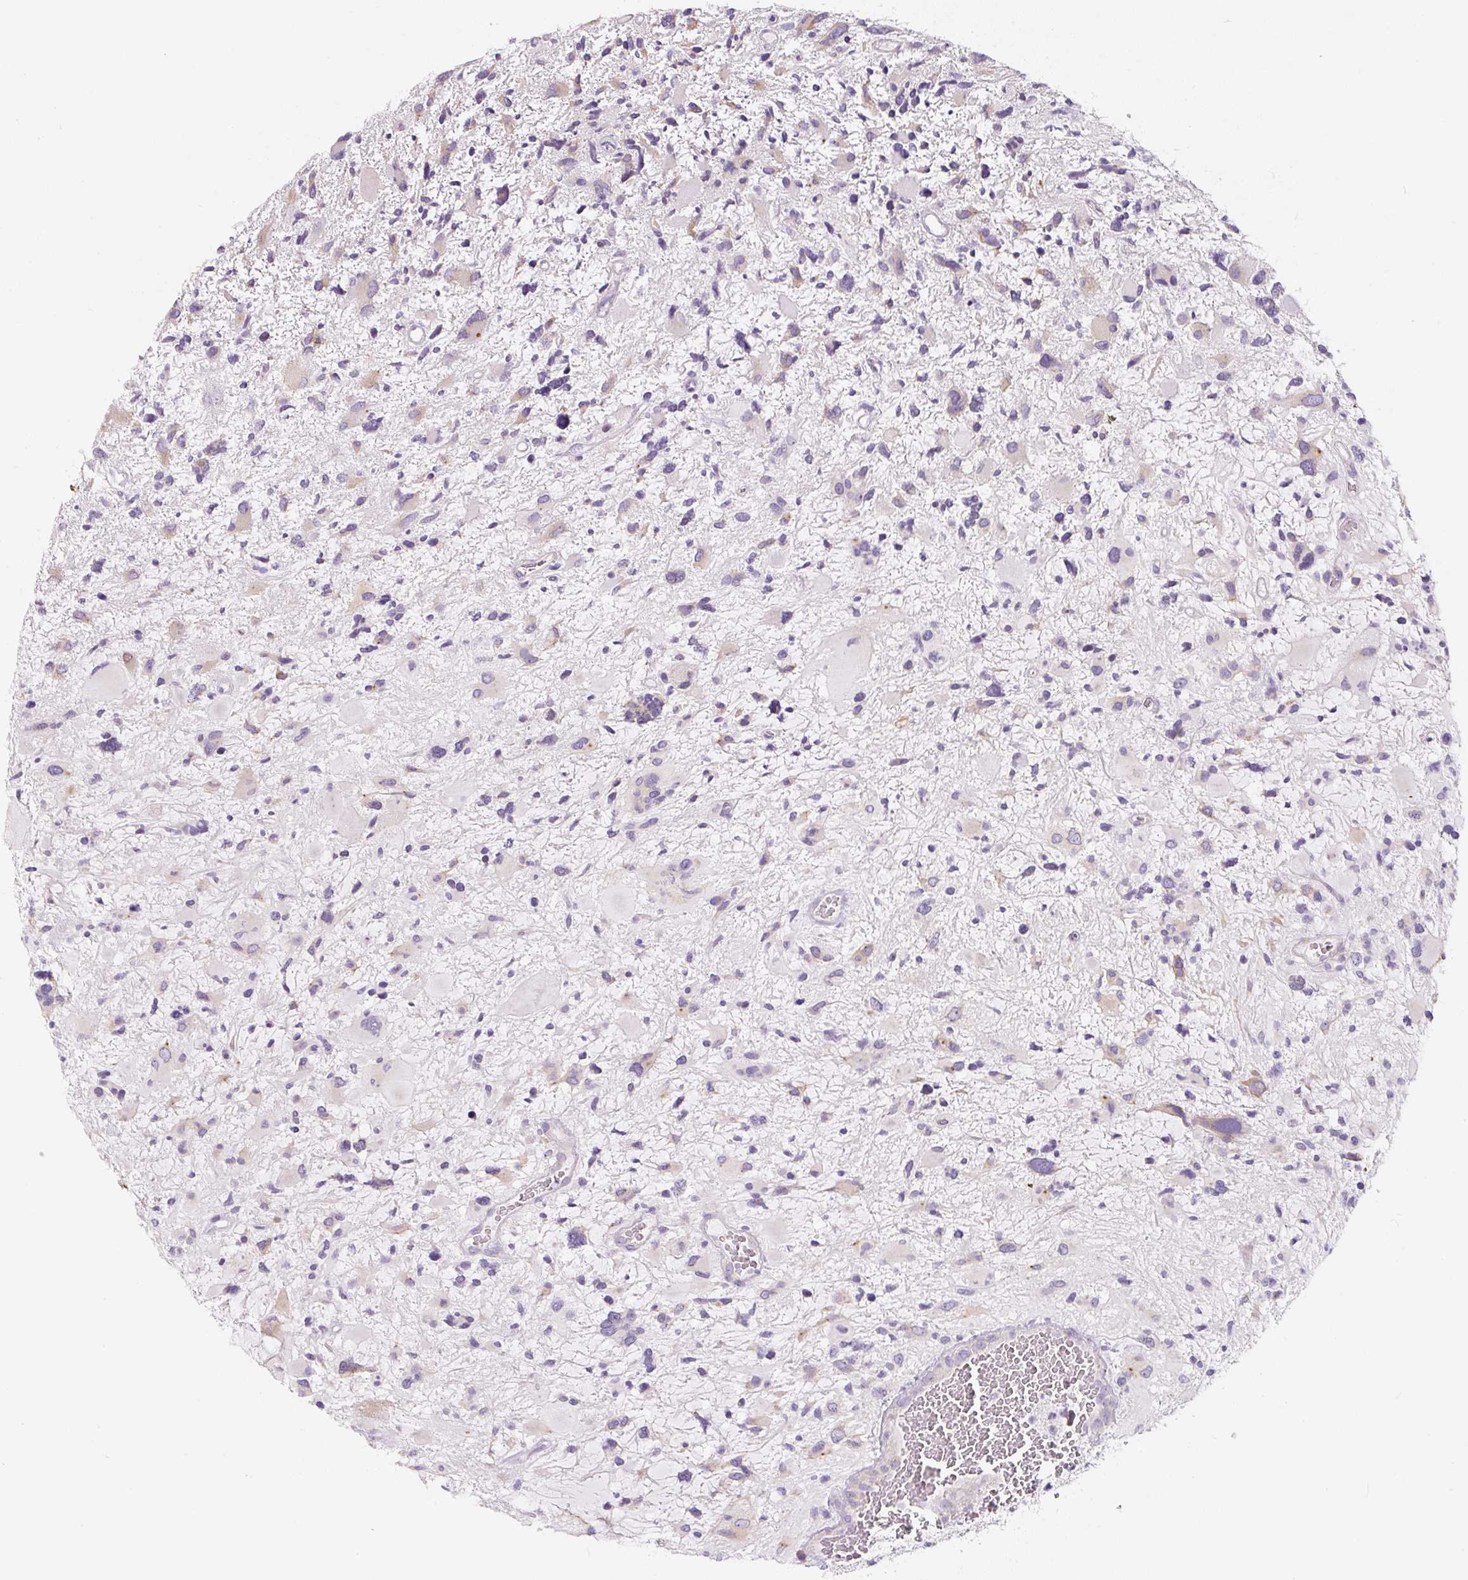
{"staining": {"intensity": "weak", "quantity": "<25%", "location": "cytoplasmic/membranous"}, "tissue": "glioma", "cell_type": "Tumor cells", "image_type": "cancer", "snomed": [{"axis": "morphology", "description": "Glioma, malignant, High grade"}, {"axis": "topography", "description": "Brain"}], "caption": "Immunohistochemistry (IHC) histopathology image of neoplastic tissue: human glioma stained with DAB demonstrates no significant protein expression in tumor cells.", "gene": "PWWP3B", "patient": {"sex": "female", "age": 11}}